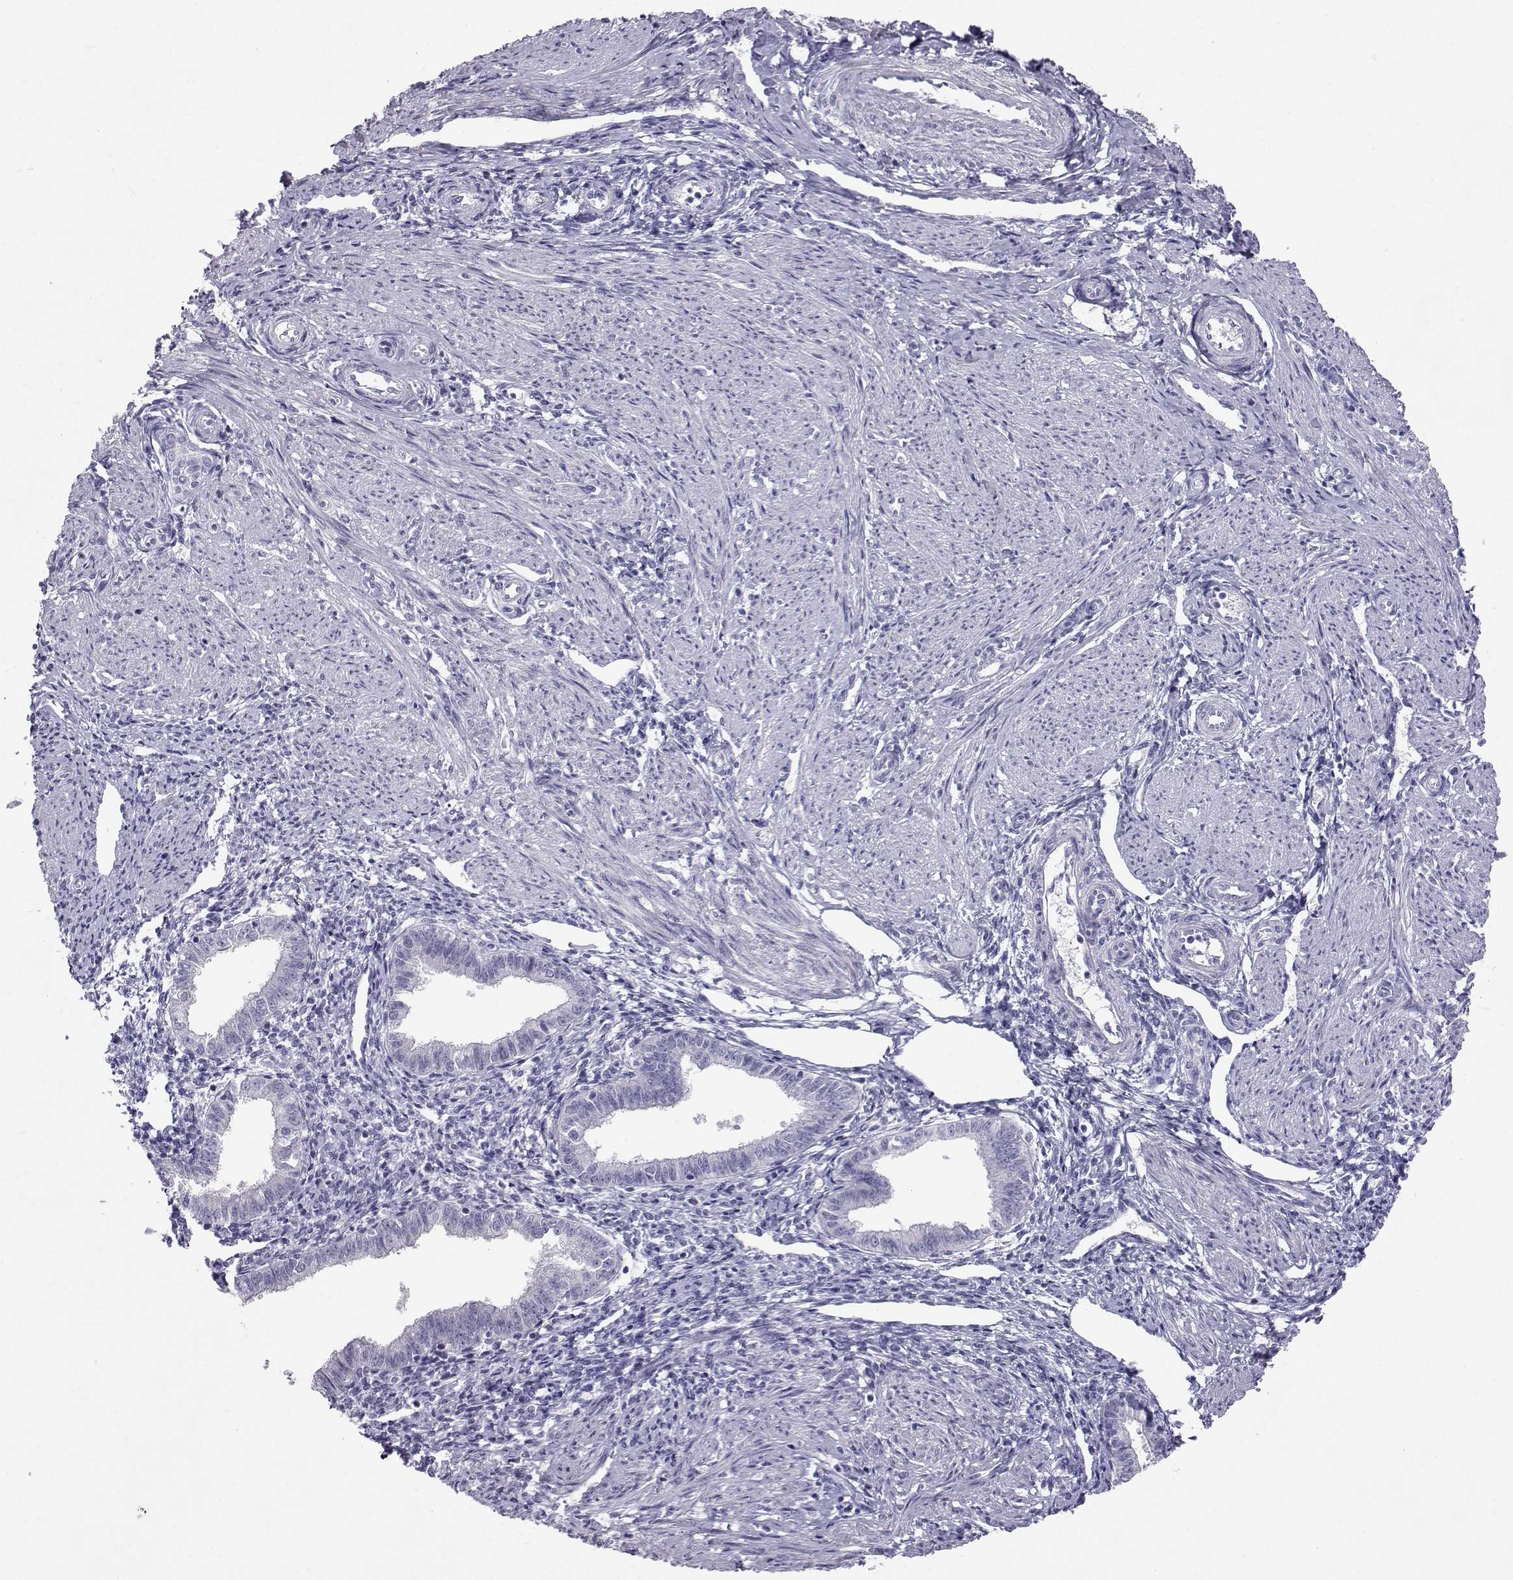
{"staining": {"intensity": "negative", "quantity": "none", "location": "none"}, "tissue": "endometrium", "cell_type": "Cells in endometrial stroma", "image_type": "normal", "snomed": [{"axis": "morphology", "description": "Normal tissue, NOS"}, {"axis": "topography", "description": "Endometrium"}], "caption": "Immunohistochemical staining of benign human endometrium exhibits no significant staining in cells in endometrial stroma. (DAB (3,3'-diaminobenzidine) immunohistochemistry with hematoxylin counter stain).", "gene": "SLC6A3", "patient": {"sex": "female", "age": 37}}